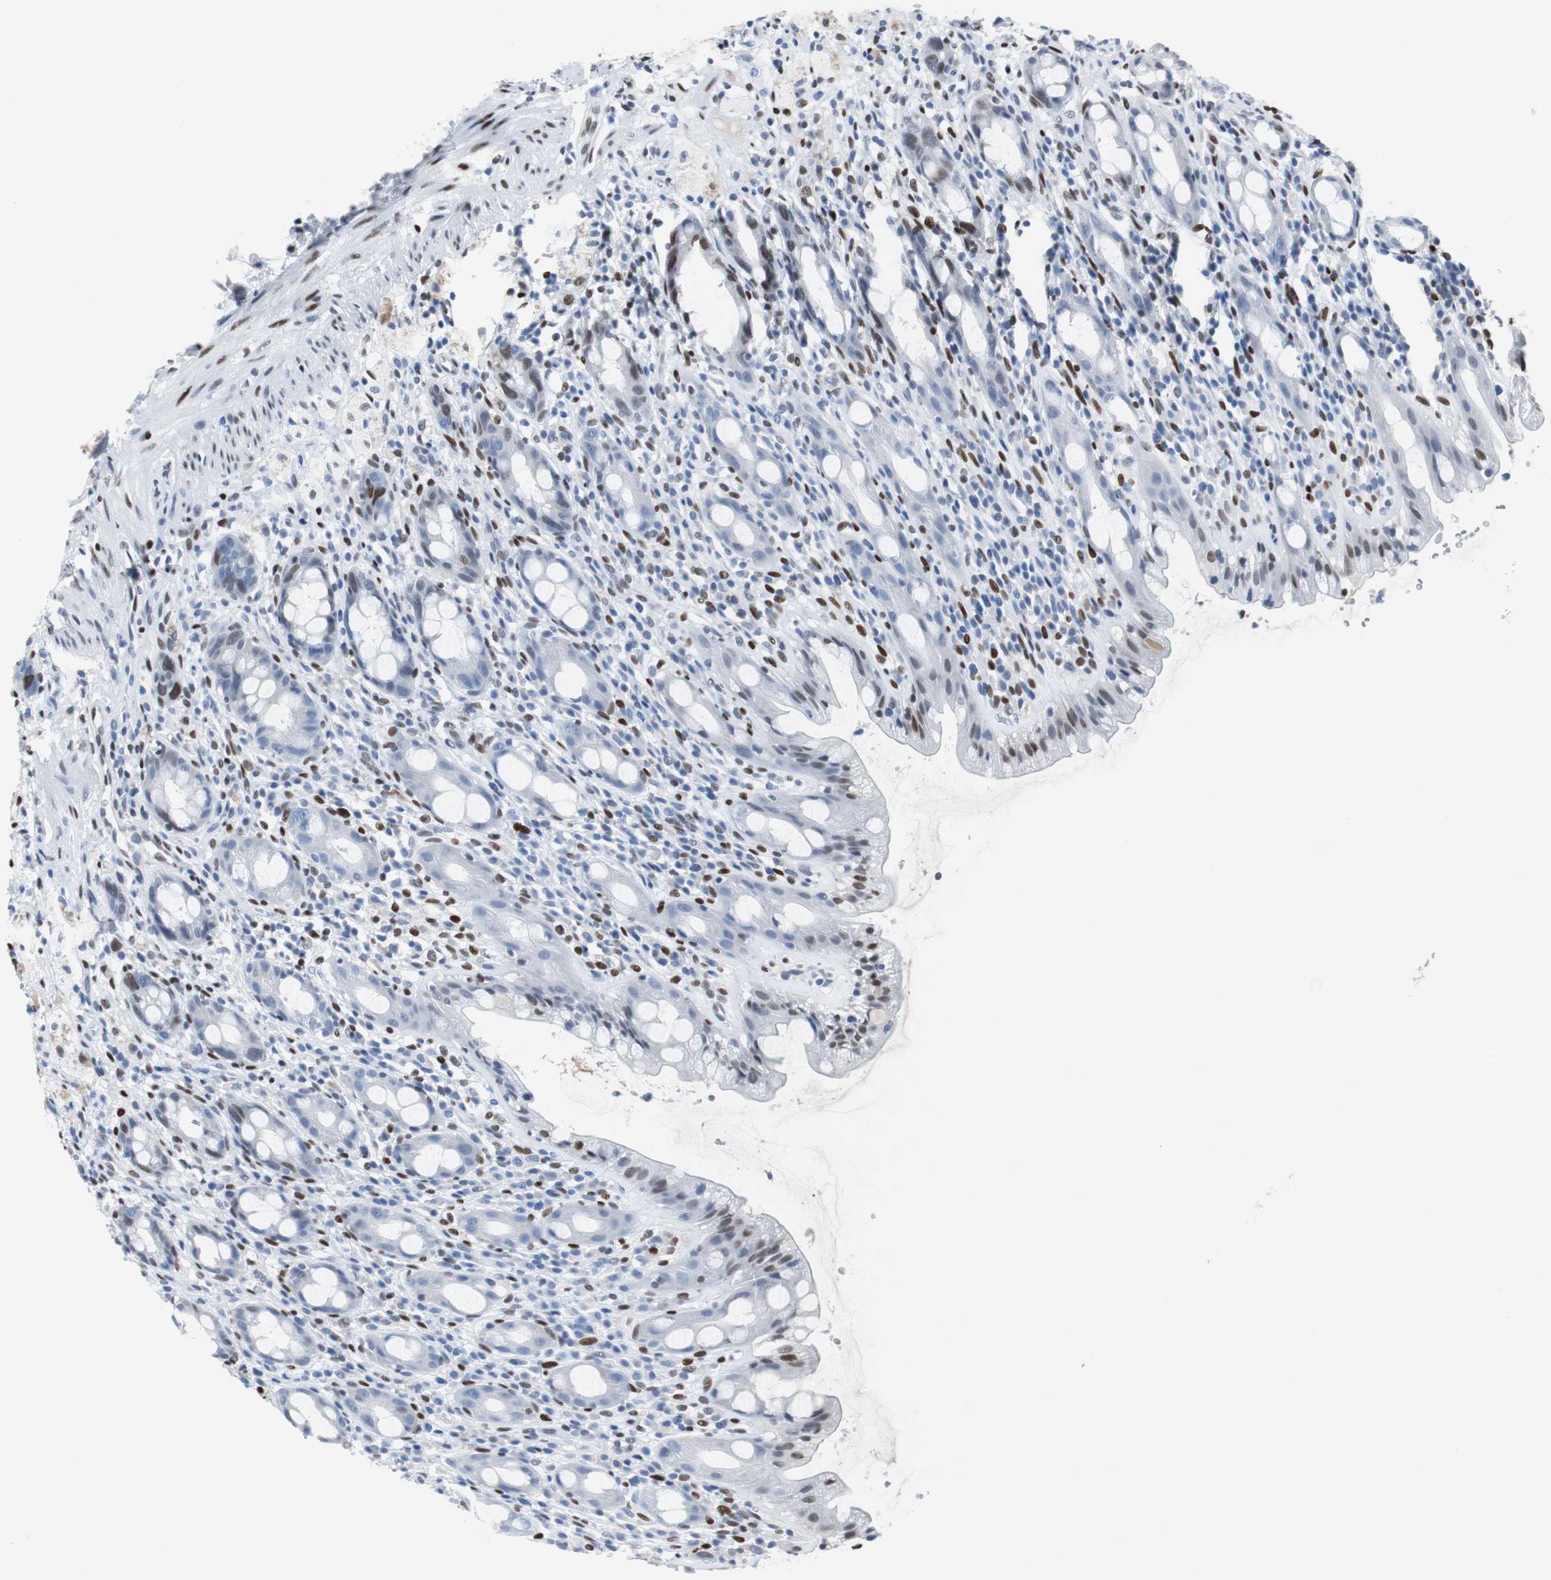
{"staining": {"intensity": "moderate", "quantity": "25%-75%", "location": "nuclear"}, "tissue": "rectum", "cell_type": "Glandular cells", "image_type": "normal", "snomed": [{"axis": "morphology", "description": "Normal tissue, NOS"}, {"axis": "topography", "description": "Rectum"}], "caption": "Normal rectum displays moderate nuclear expression in about 25%-75% of glandular cells, visualized by immunohistochemistry.", "gene": "JUN", "patient": {"sex": "male", "age": 44}}